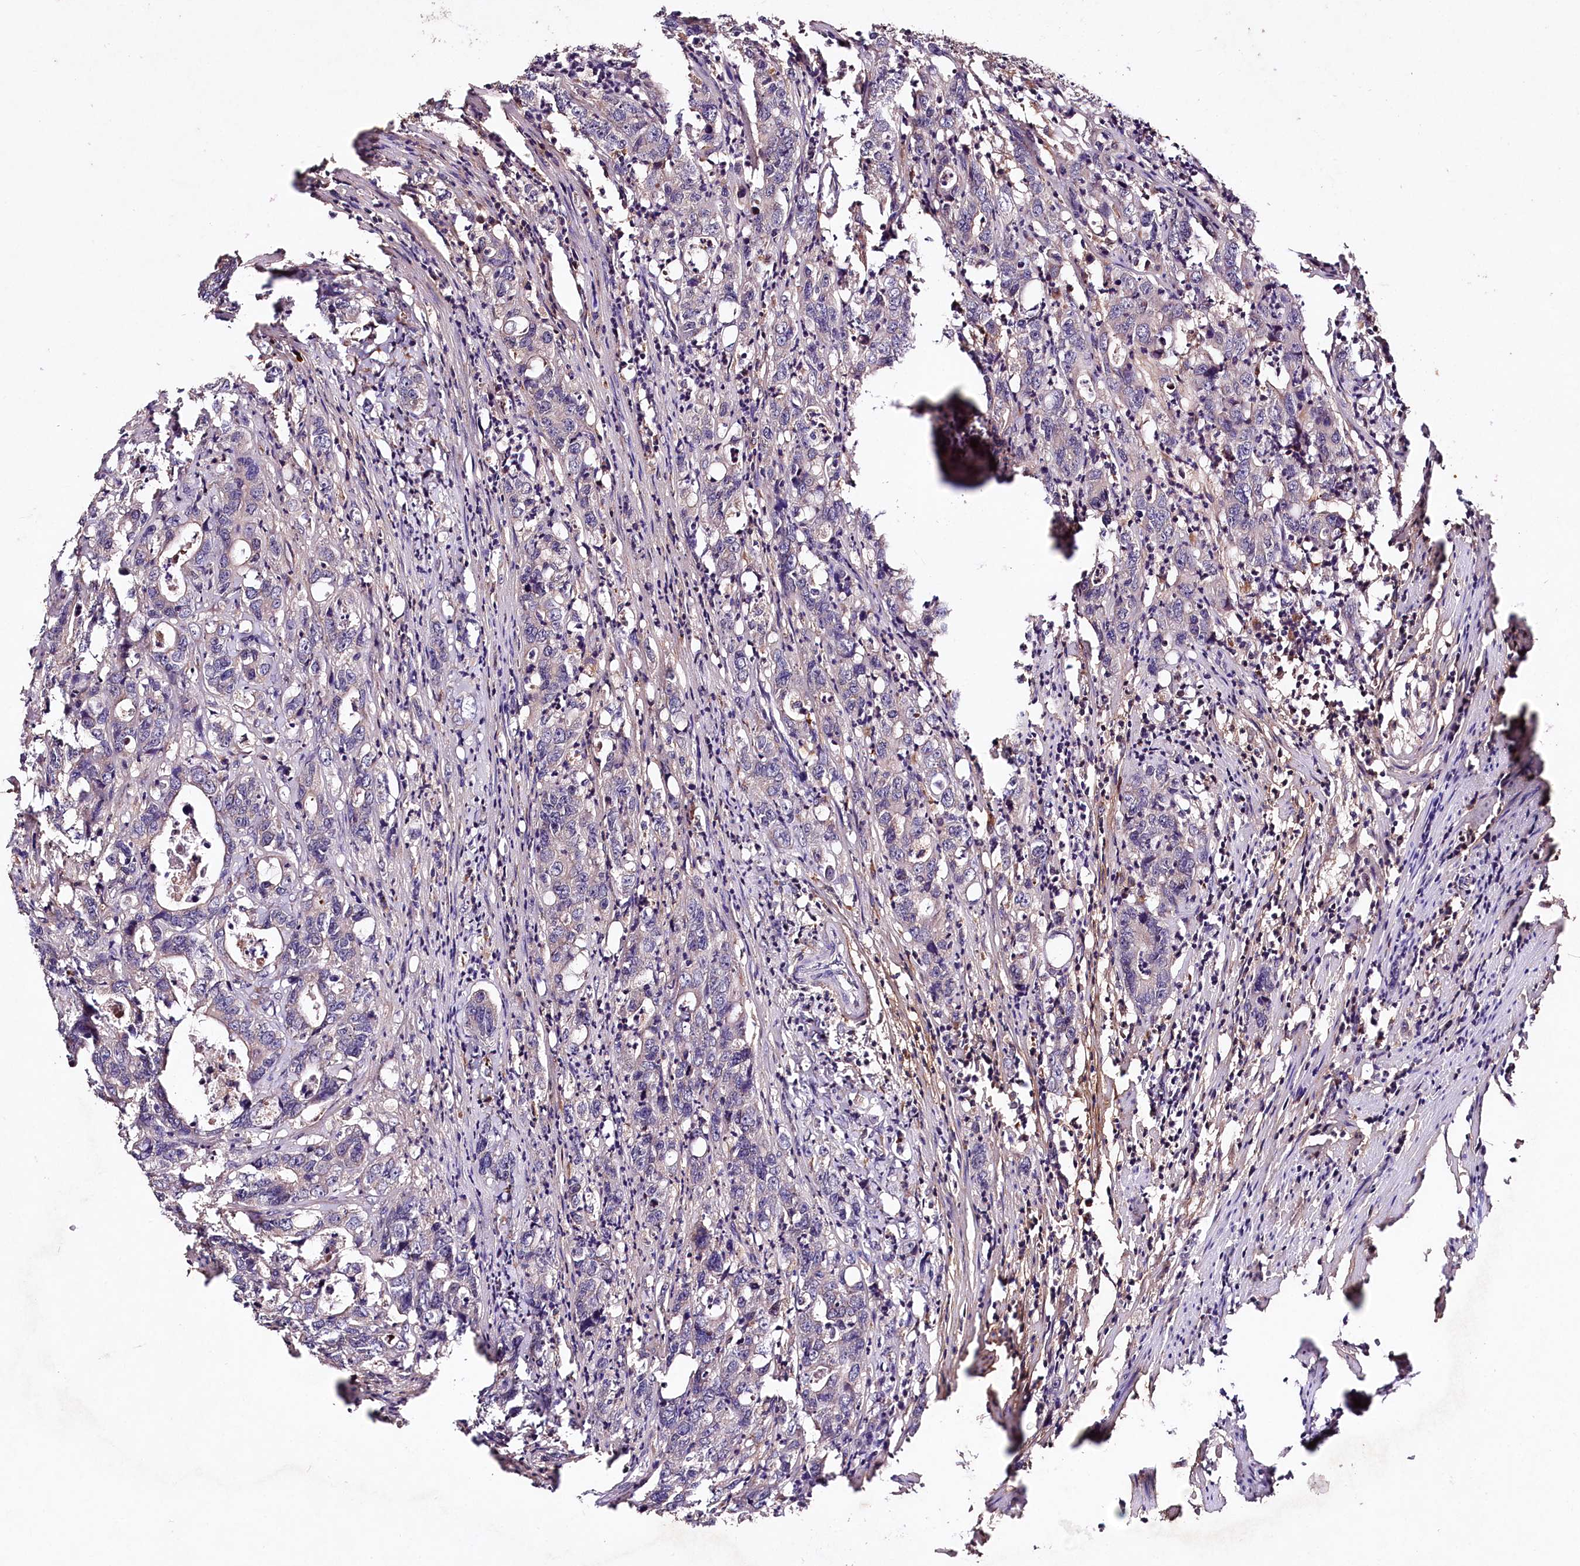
{"staining": {"intensity": "negative", "quantity": "none", "location": "none"}, "tissue": "colorectal cancer", "cell_type": "Tumor cells", "image_type": "cancer", "snomed": [{"axis": "morphology", "description": "Adenocarcinoma, NOS"}, {"axis": "topography", "description": "Colon"}], "caption": "The micrograph reveals no significant positivity in tumor cells of adenocarcinoma (colorectal).", "gene": "TNPO3", "patient": {"sex": "female", "age": 75}}